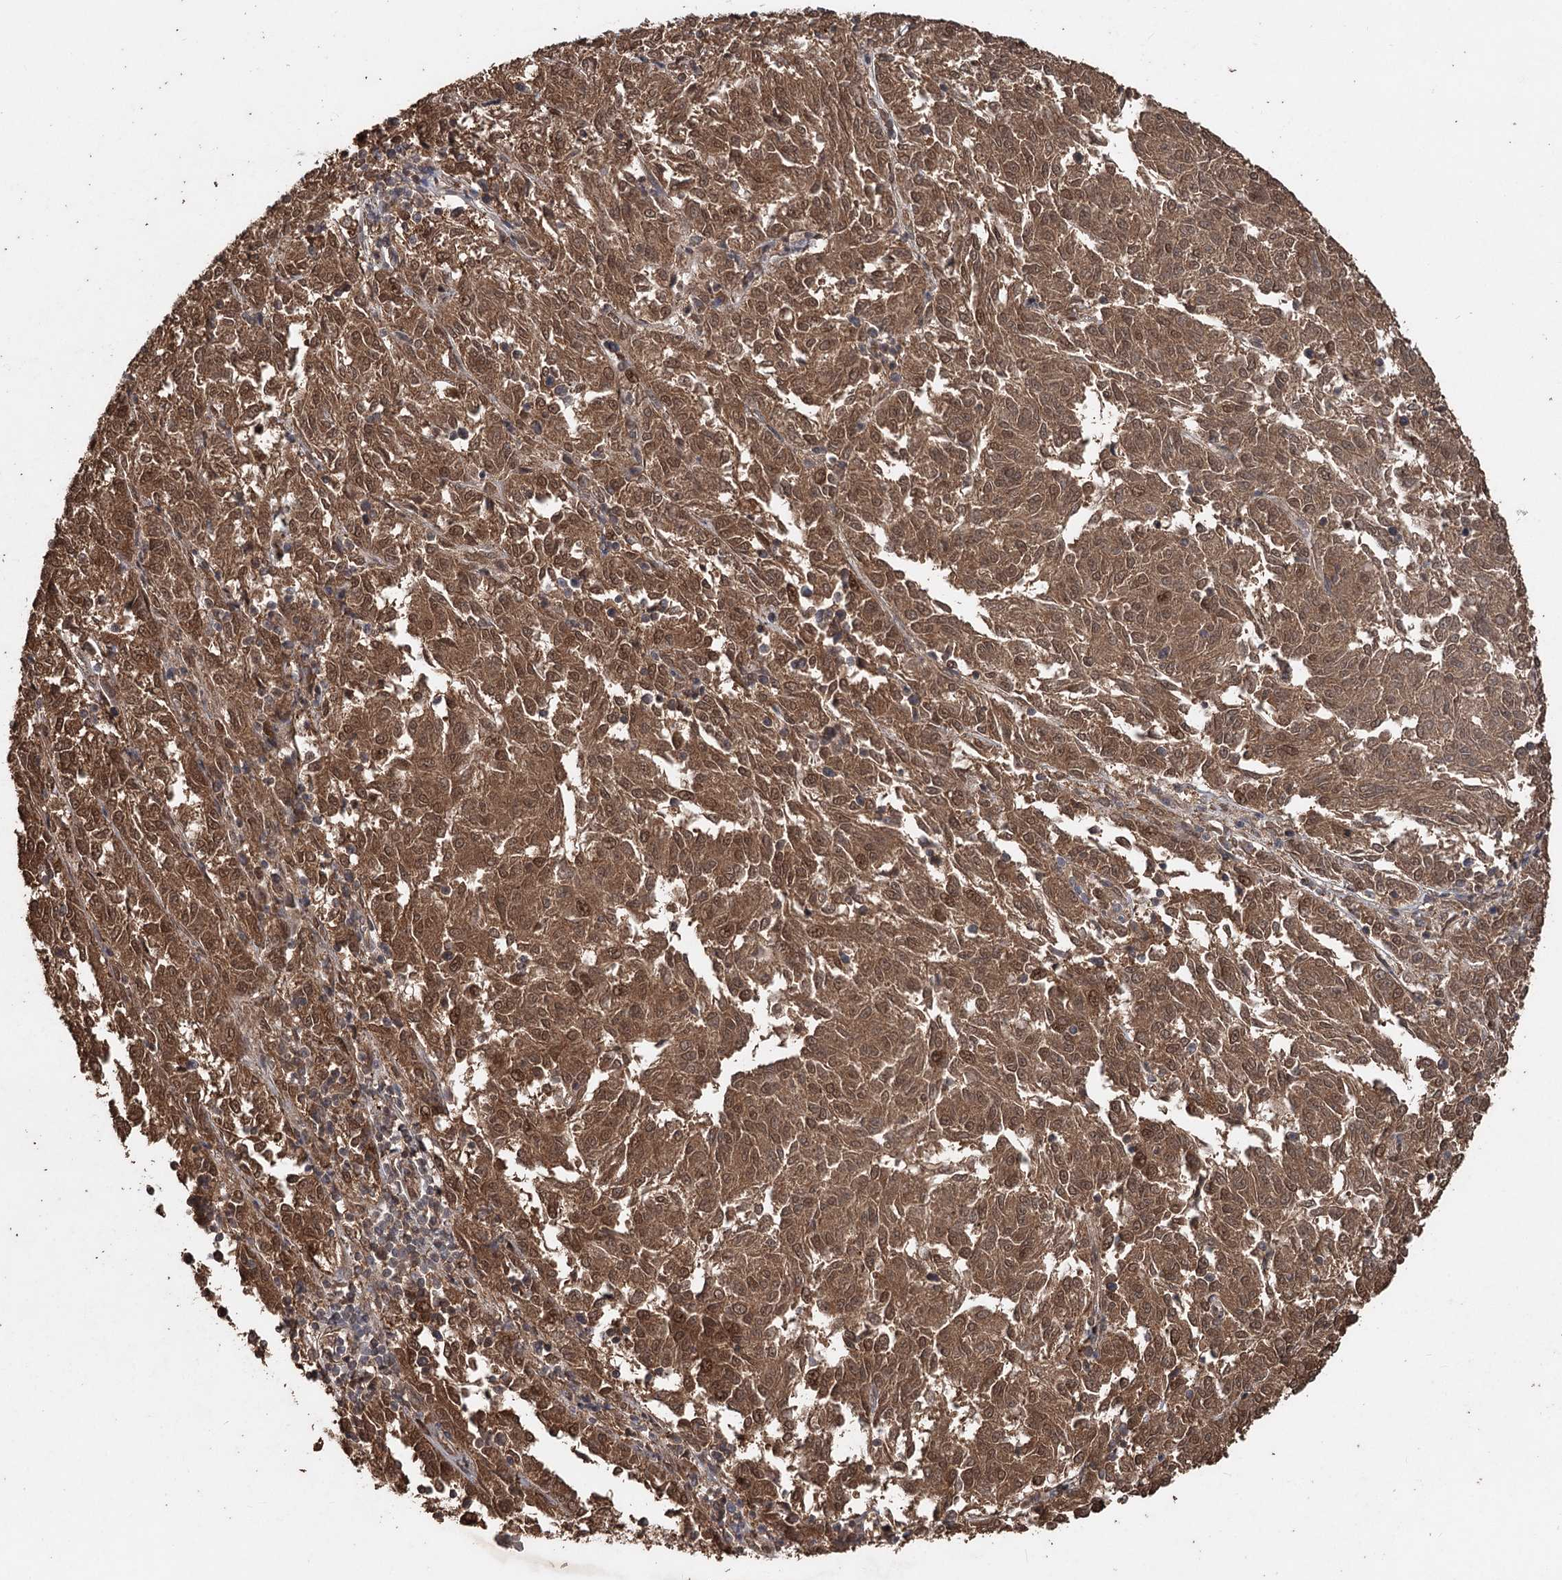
{"staining": {"intensity": "moderate", "quantity": ">75%", "location": "cytoplasmic/membranous,nuclear"}, "tissue": "melanoma", "cell_type": "Tumor cells", "image_type": "cancer", "snomed": [{"axis": "morphology", "description": "Malignant melanoma, NOS"}, {"axis": "topography", "description": "Skin"}], "caption": "Moderate cytoplasmic/membranous and nuclear protein staining is identified in about >75% of tumor cells in malignant melanoma.", "gene": "FBXO7", "patient": {"sex": "female", "age": 72}}